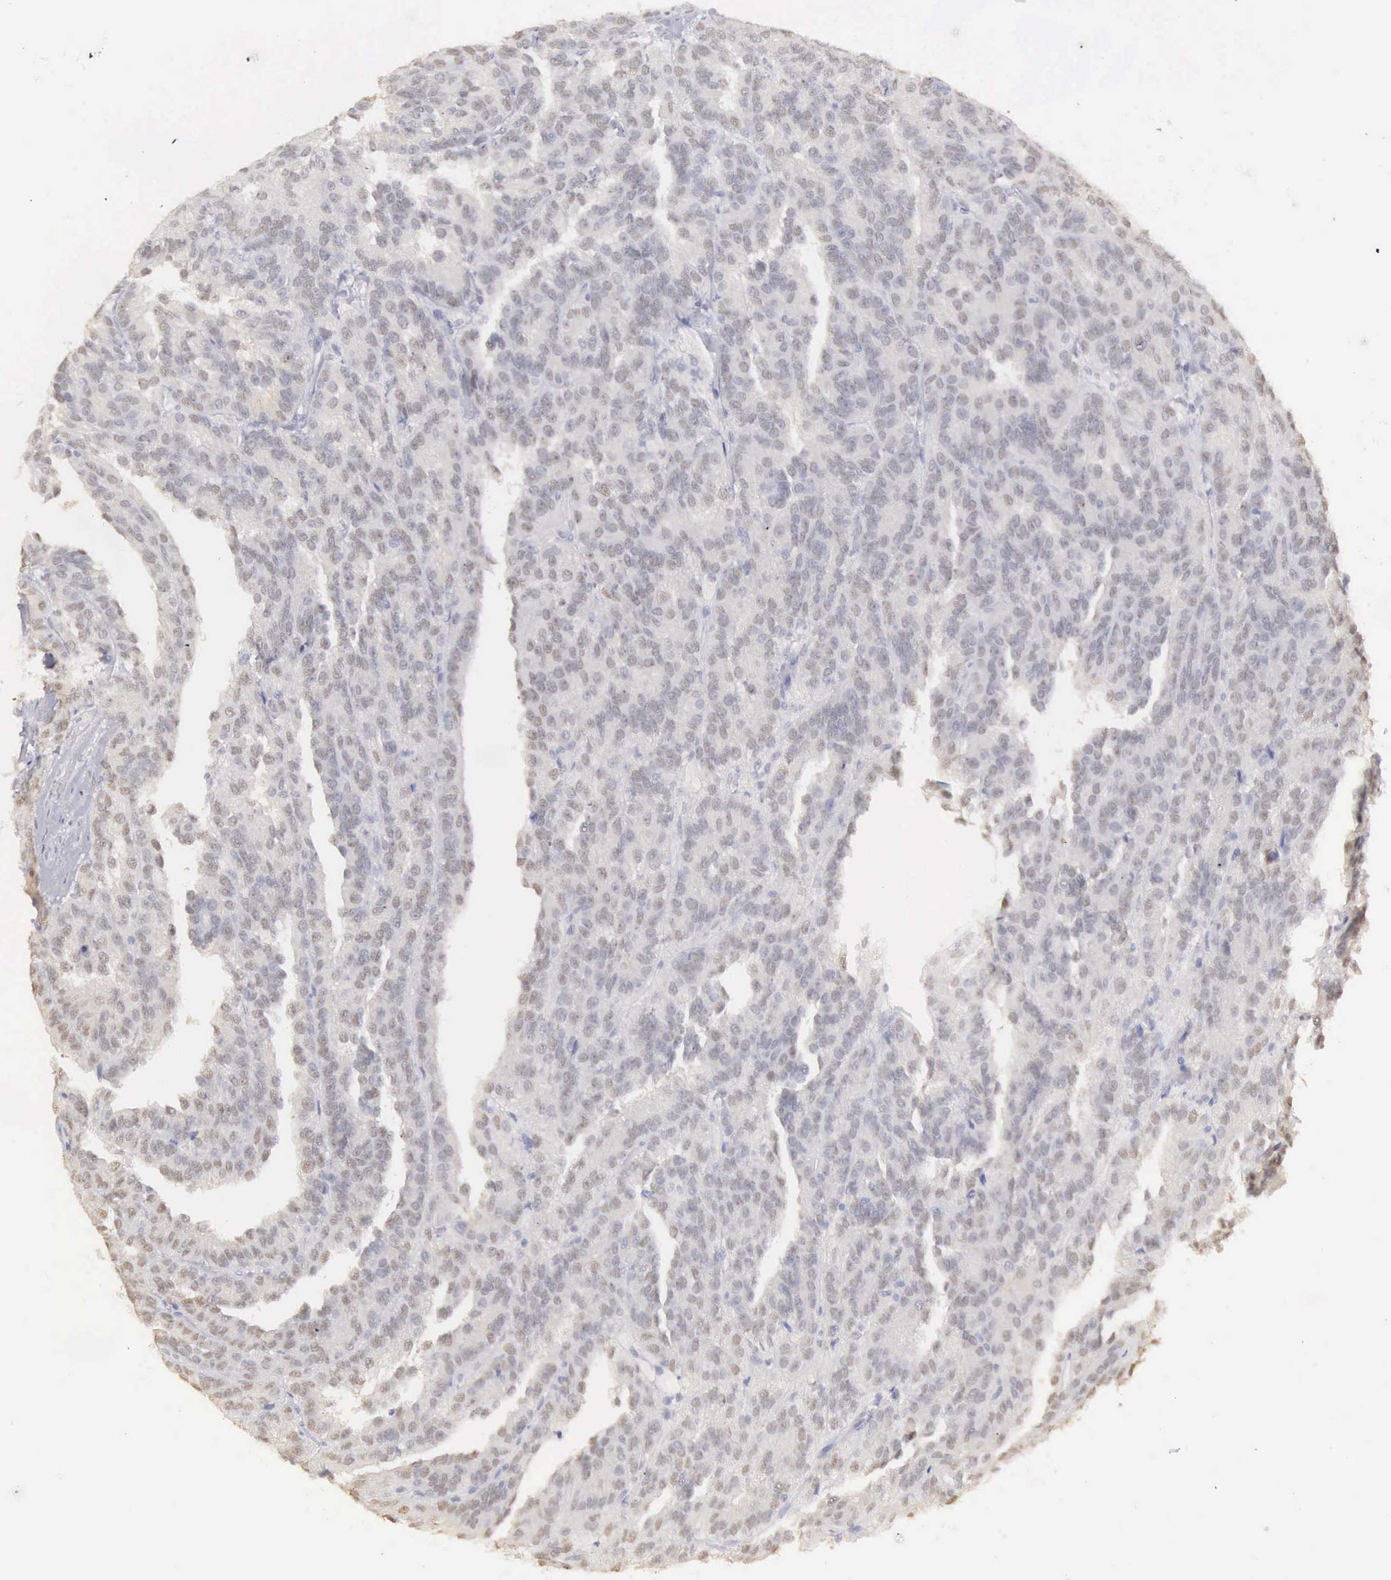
{"staining": {"intensity": "negative", "quantity": "none", "location": "none"}, "tissue": "renal cancer", "cell_type": "Tumor cells", "image_type": "cancer", "snomed": [{"axis": "morphology", "description": "Adenocarcinoma, NOS"}, {"axis": "topography", "description": "Kidney"}], "caption": "An image of renal cancer (adenocarcinoma) stained for a protein reveals no brown staining in tumor cells.", "gene": "UBA1", "patient": {"sex": "male", "age": 46}}